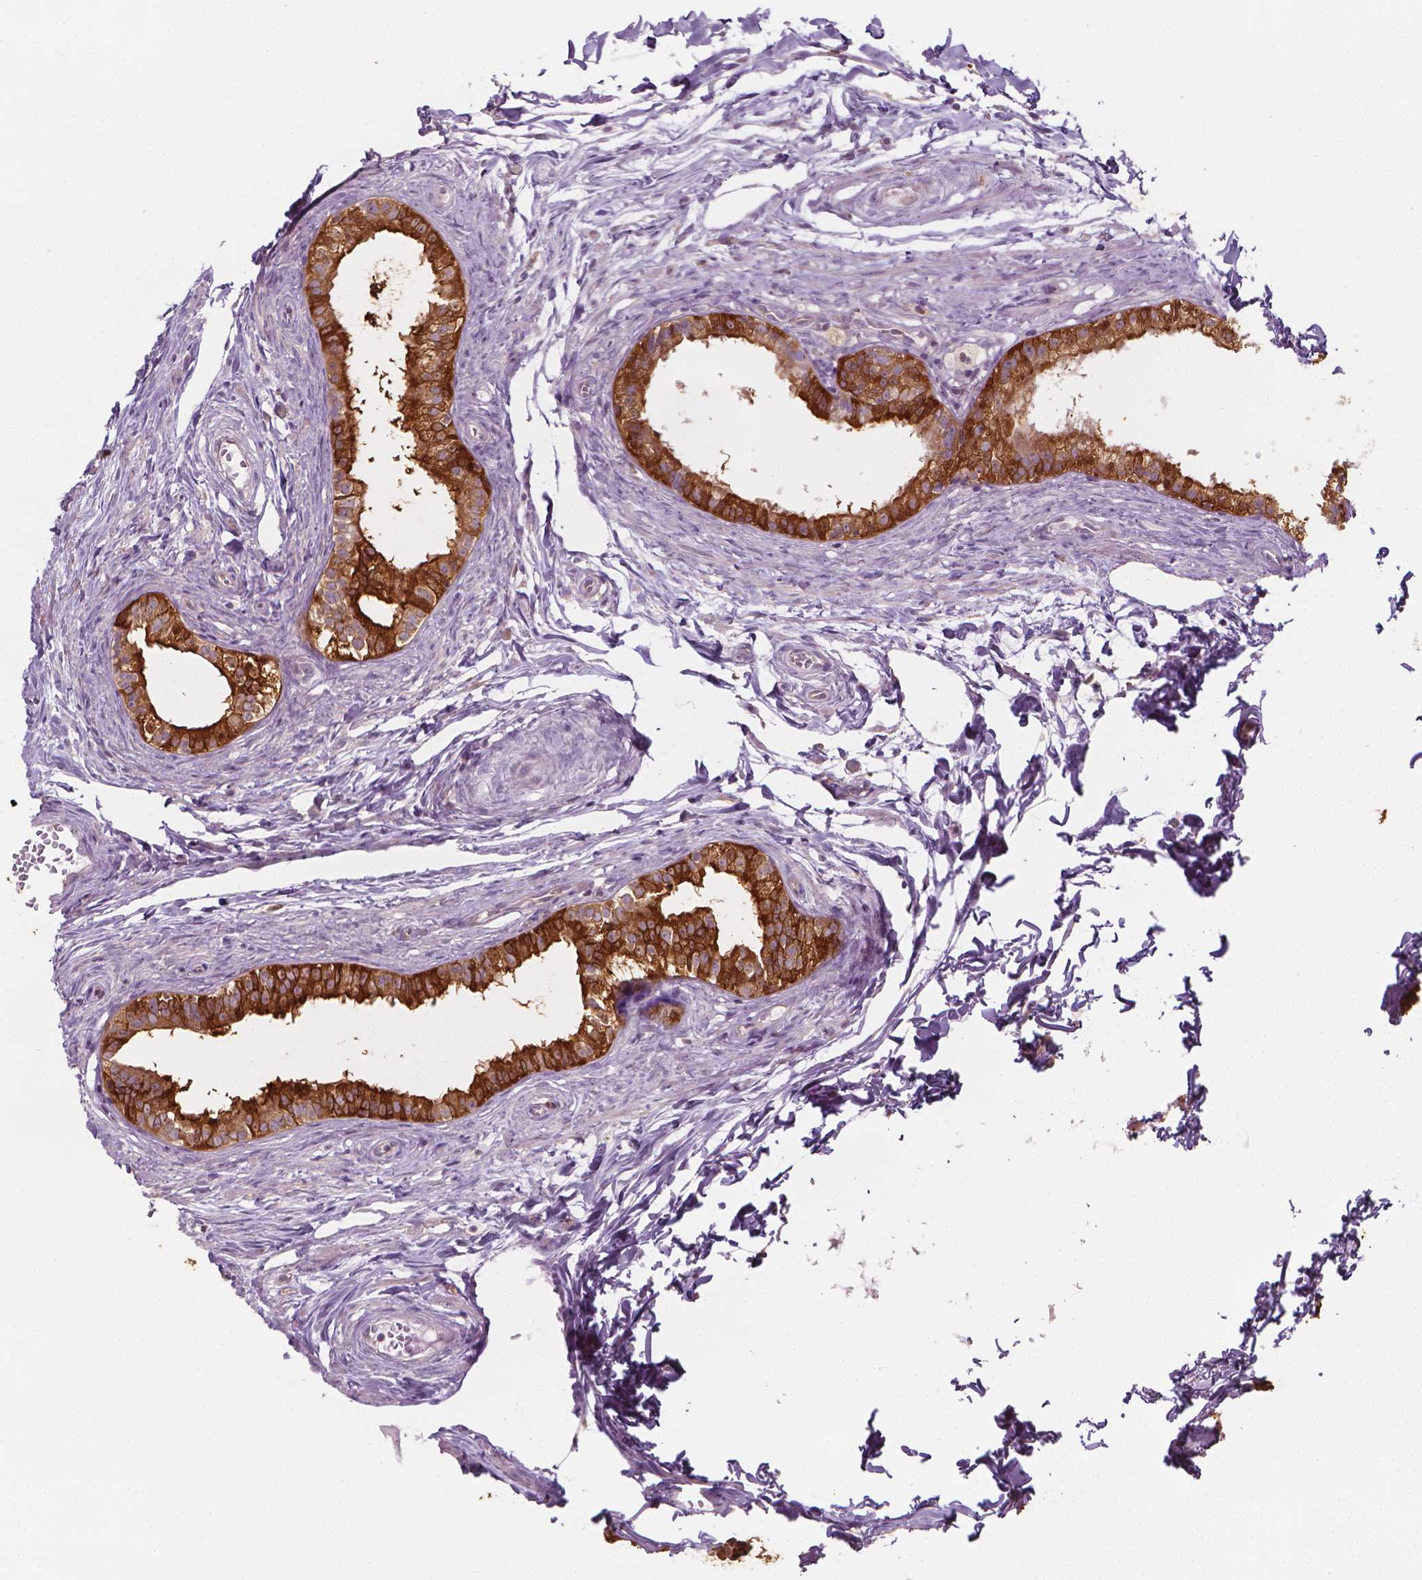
{"staining": {"intensity": "strong", "quantity": ">75%", "location": "cytoplasmic/membranous"}, "tissue": "epididymis", "cell_type": "Glandular cells", "image_type": "normal", "snomed": [{"axis": "morphology", "description": "Normal tissue, NOS"}, {"axis": "topography", "description": "Epididymis"}], "caption": "This micrograph demonstrates immunohistochemistry (IHC) staining of benign human epididymis, with high strong cytoplasmic/membranous staining in approximately >75% of glandular cells.", "gene": "SHMT1", "patient": {"sex": "male", "age": 45}}